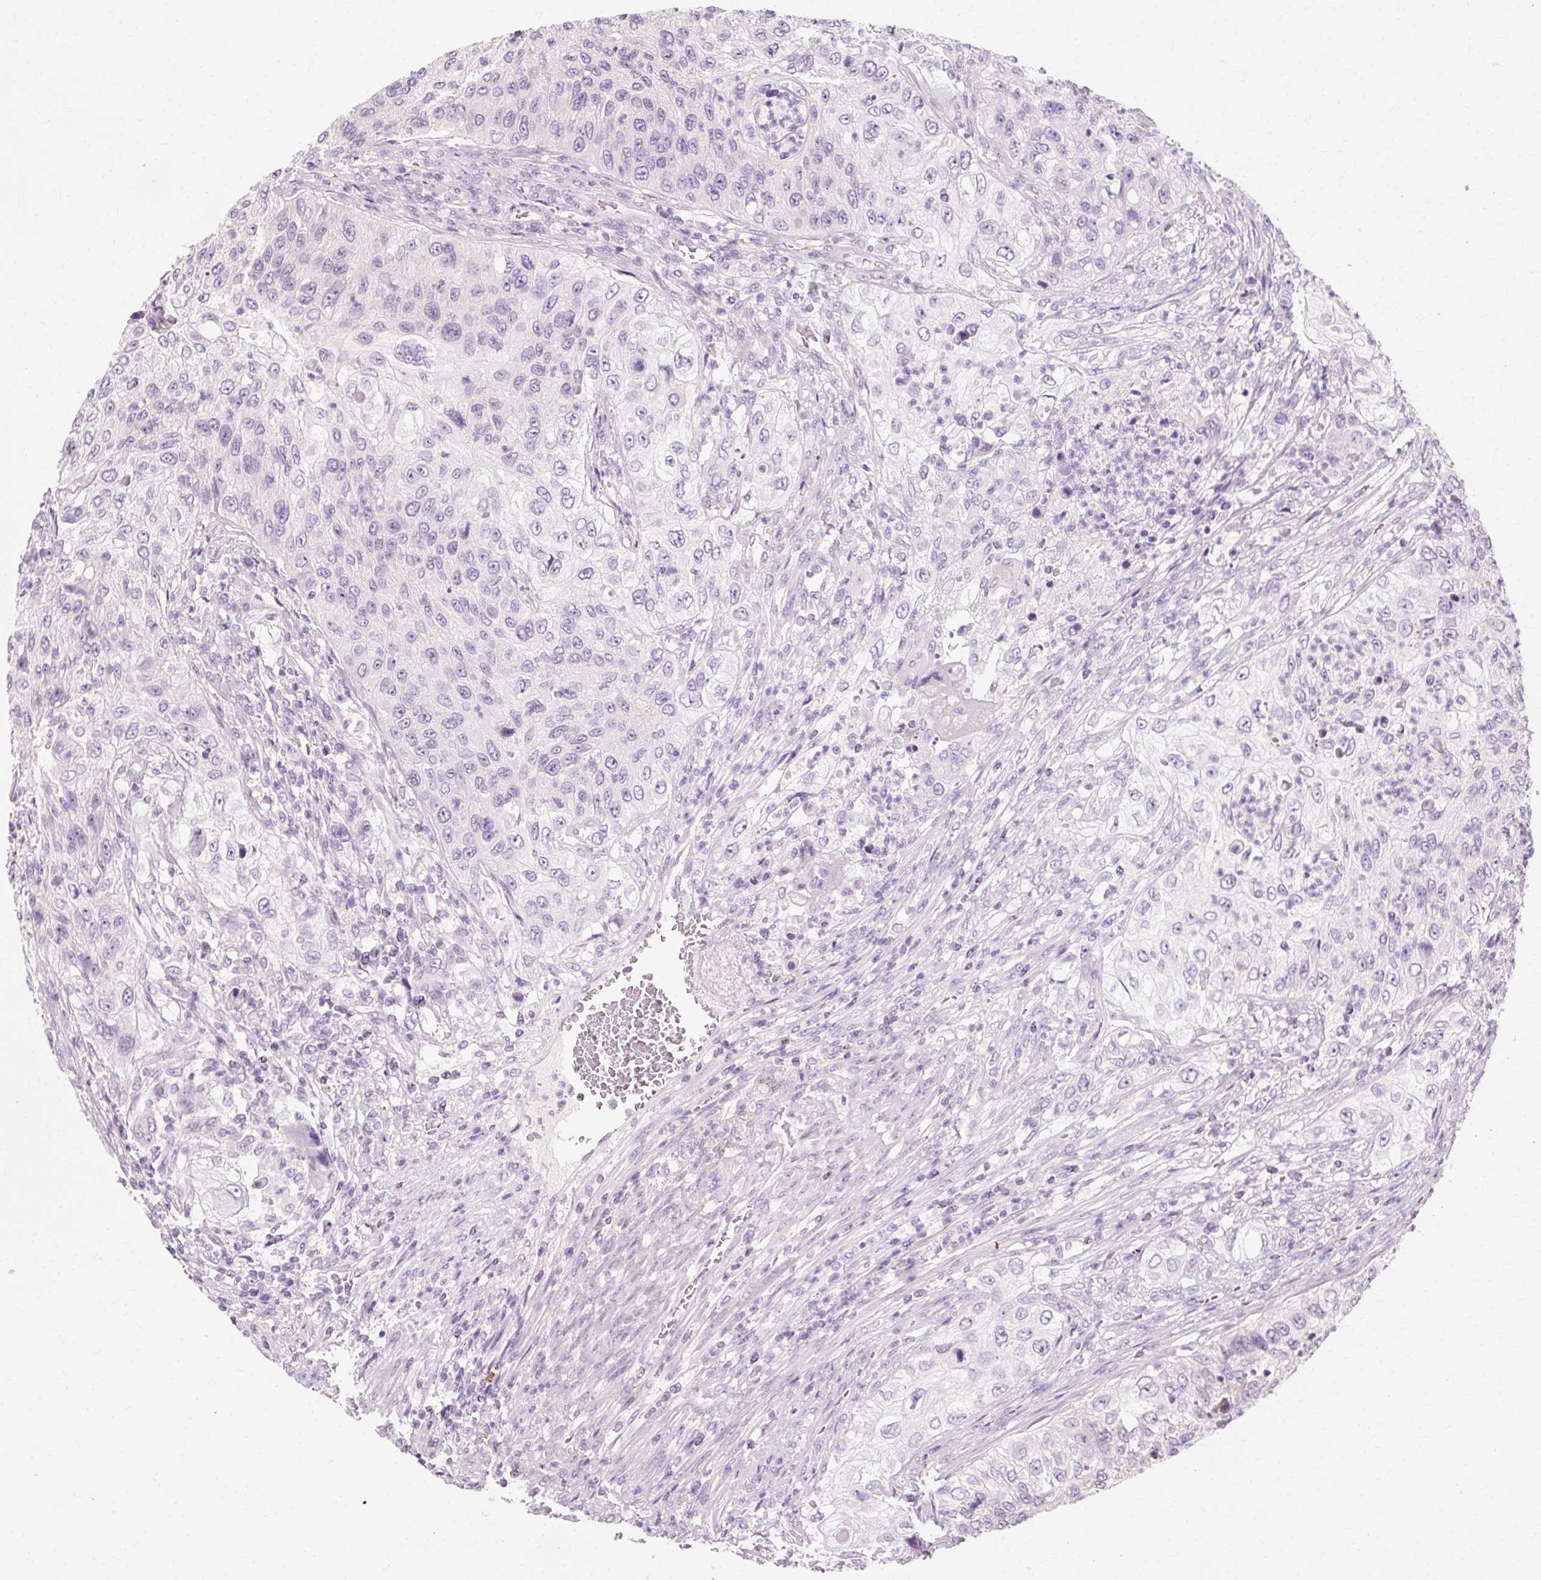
{"staining": {"intensity": "negative", "quantity": "none", "location": "none"}, "tissue": "urothelial cancer", "cell_type": "Tumor cells", "image_type": "cancer", "snomed": [{"axis": "morphology", "description": "Urothelial carcinoma, High grade"}, {"axis": "topography", "description": "Urinary bladder"}], "caption": "This is a image of immunohistochemistry staining of urothelial cancer, which shows no expression in tumor cells.", "gene": "VN1R2", "patient": {"sex": "female", "age": 60}}